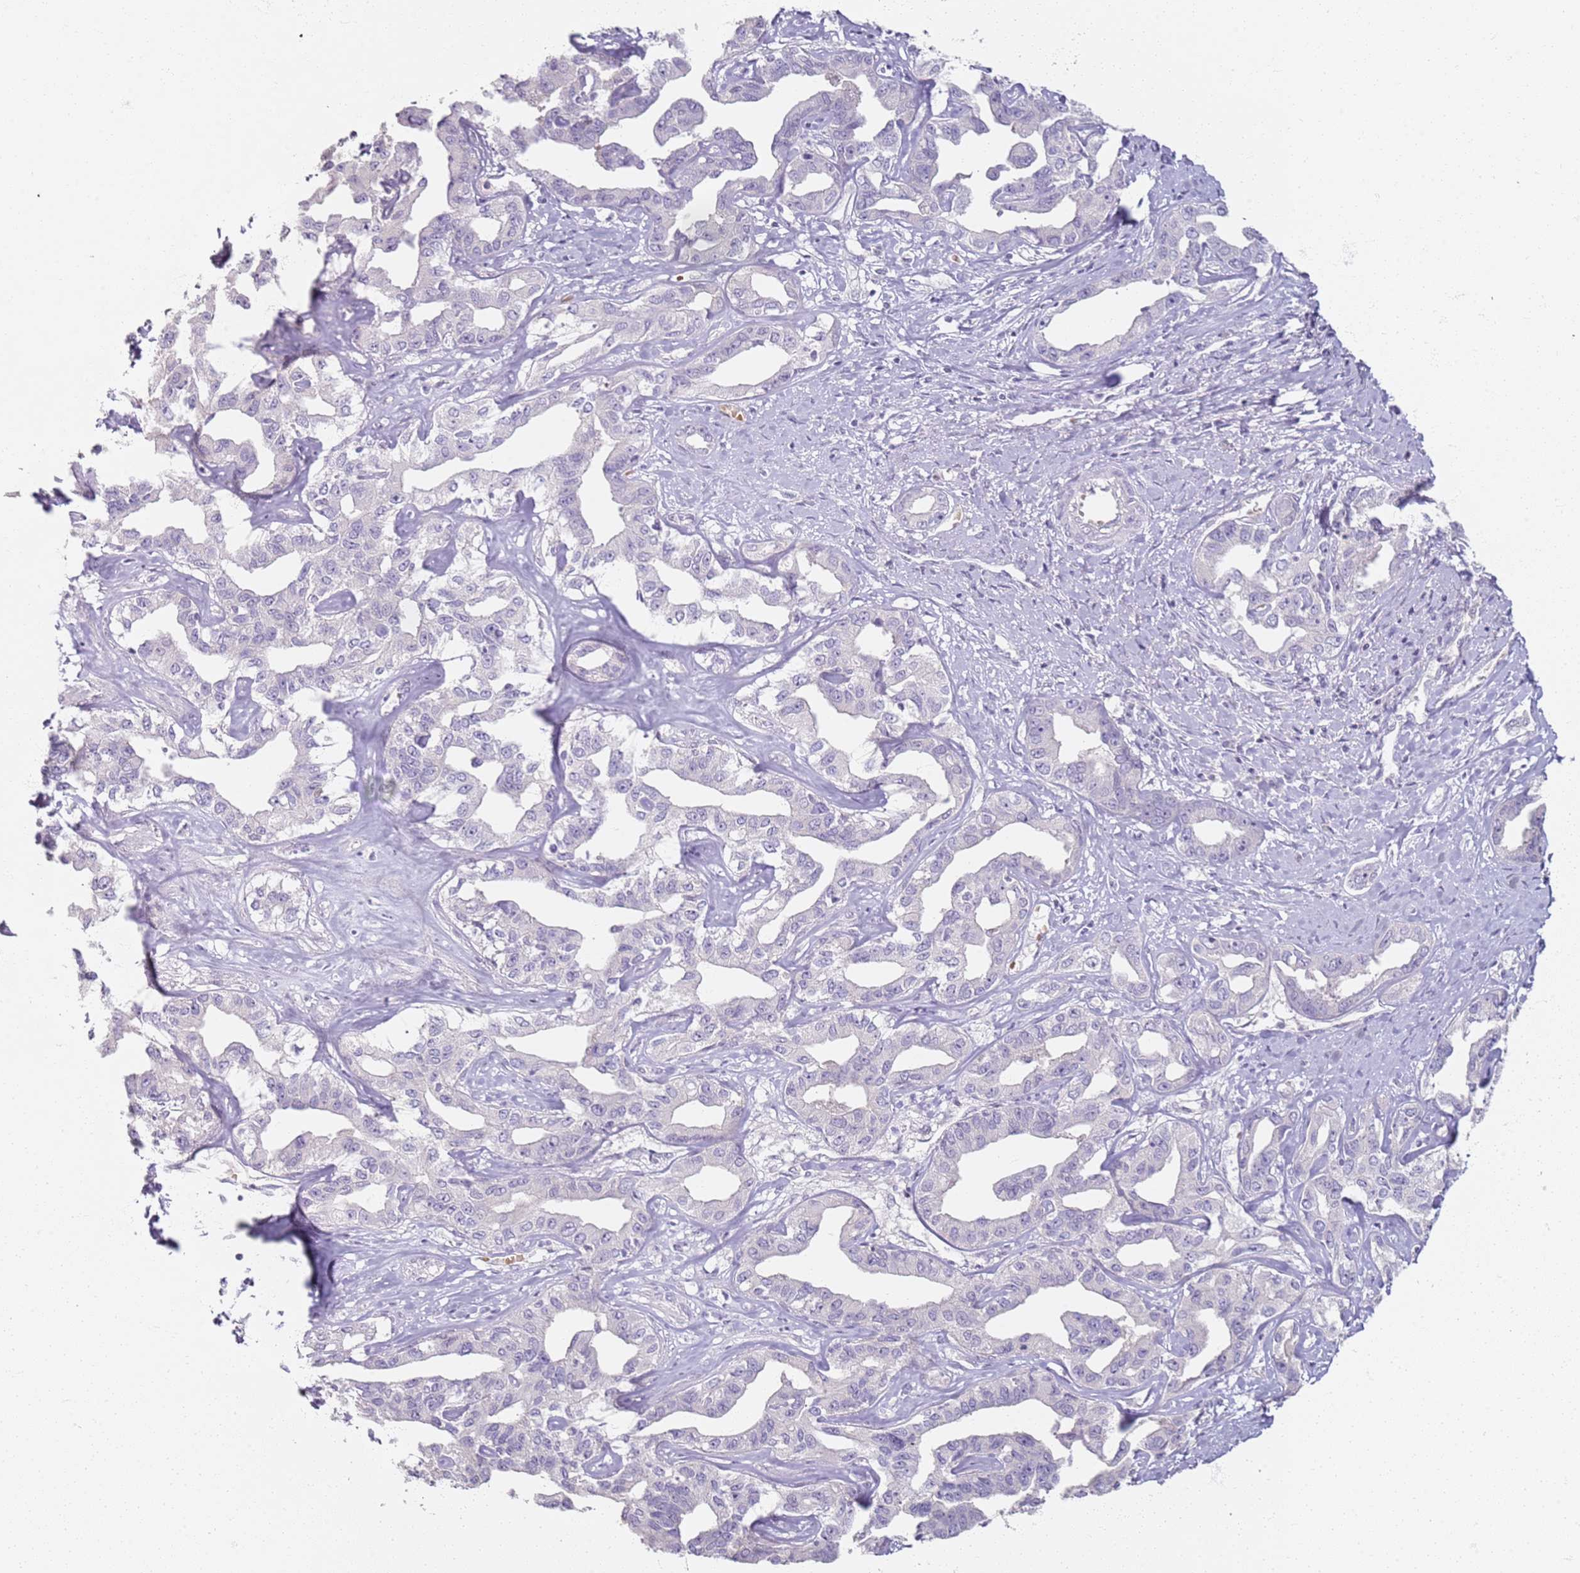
{"staining": {"intensity": "negative", "quantity": "none", "location": "none"}, "tissue": "liver cancer", "cell_type": "Tumor cells", "image_type": "cancer", "snomed": [{"axis": "morphology", "description": "Cholangiocarcinoma"}, {"axis": "topography", "description": "Liver"}], "caption": "Immunohistochemistry image of neoplastic tissue: human liver cancer stained with DAB shows no significant protein staining in tumor cells.", "gene": "CD40LG", "patient": {"sex": "male", "age": 59}}